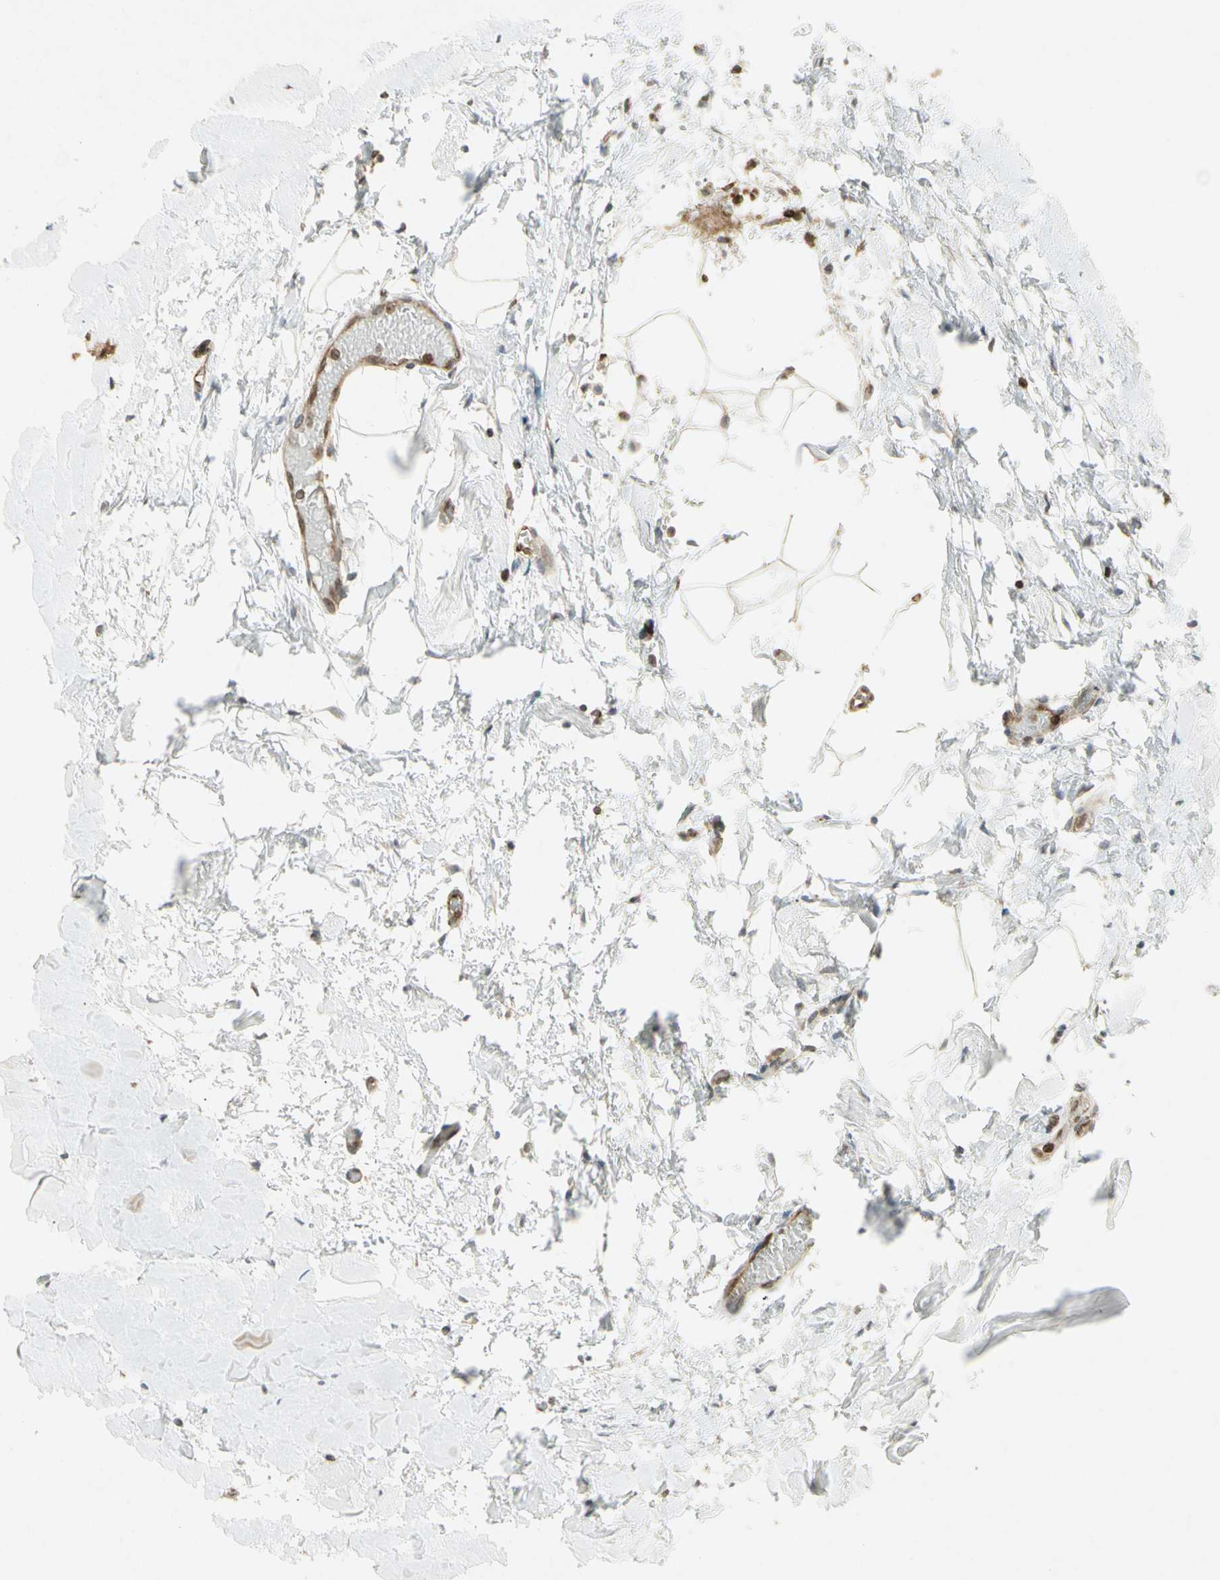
{"staining": {"intensity": "moderate", "quantity": ">75%", "location": "cytoplasmic/membranous"}, "tissue": "gallbladder", "cell_type": "Glandular cells", "image_type": "normal", "snomed": [{"axis": "morphology", "description": "Normal tissue, NOS"}, {"axis": "topography", "description": "Gallbladder"}], "caption": "IHC histopathology image of normal human gallbladder stained for a protein (brown), which exhibits medium levels of moderate cytoplasmic/membranous expression in about >75% of glandular cells.", "gene": "TAPBP", "patient": {"sex": "male", "age": 65}}